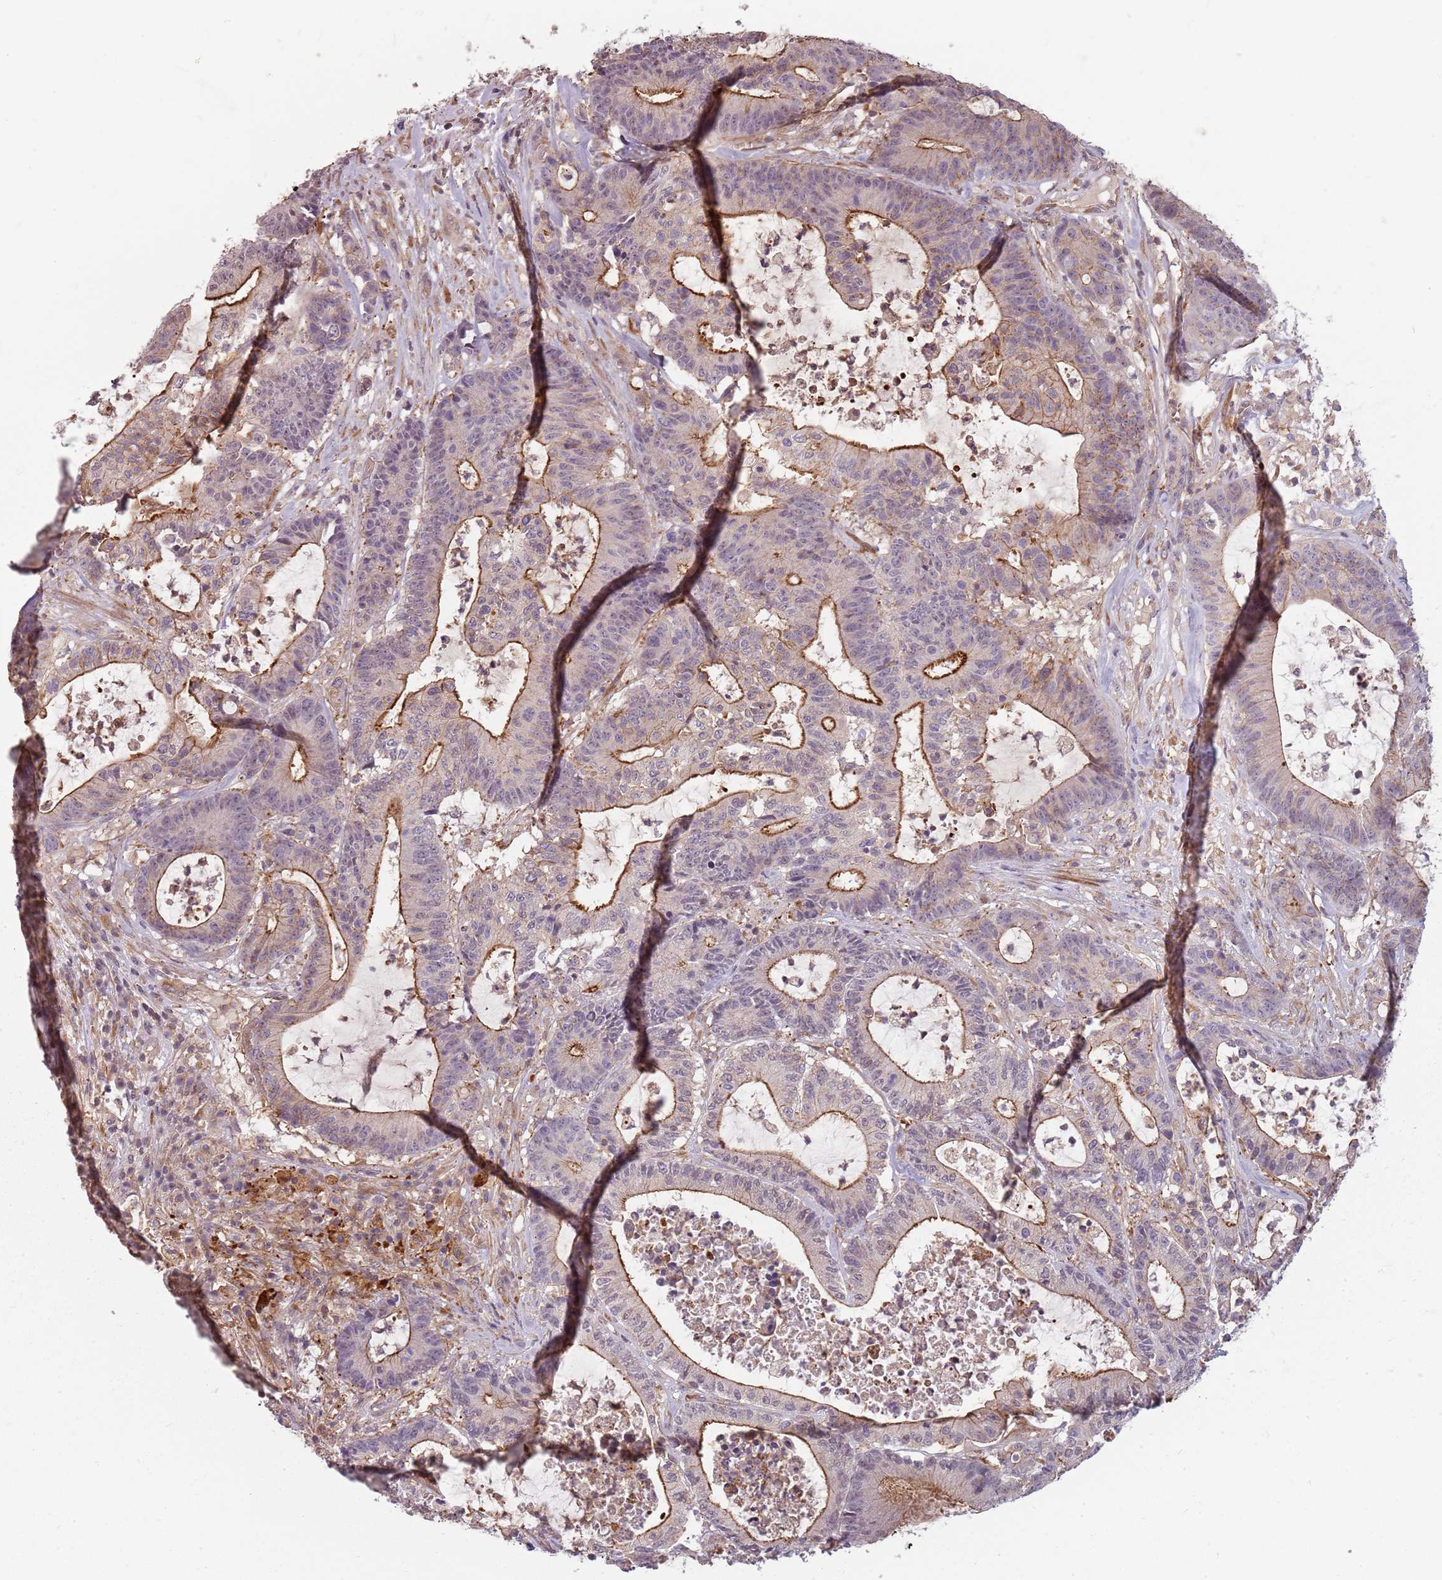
{"staining": {"intensity": "moderate", "quantity": "25%-75%", "location": "cytoplasmic/membranous"}, "tissue": "colorectal cancer", "cell_type": "Tumor cells", "image_type": "cancer", "snomed": [{"axis": "morphology", "description": "Adenocarcinoma, NOS"}, {"axis": "topography", "description": "Colon"}], "caption": "Tumor cells display medium levels of moderate cytoplasmic/membranous expression in approximately 25%-75% of cells in colorectal cancer (adenocarcinoma).", "gene": "PPP1R14C", "patient": {"sex": "female", "age": 84}}